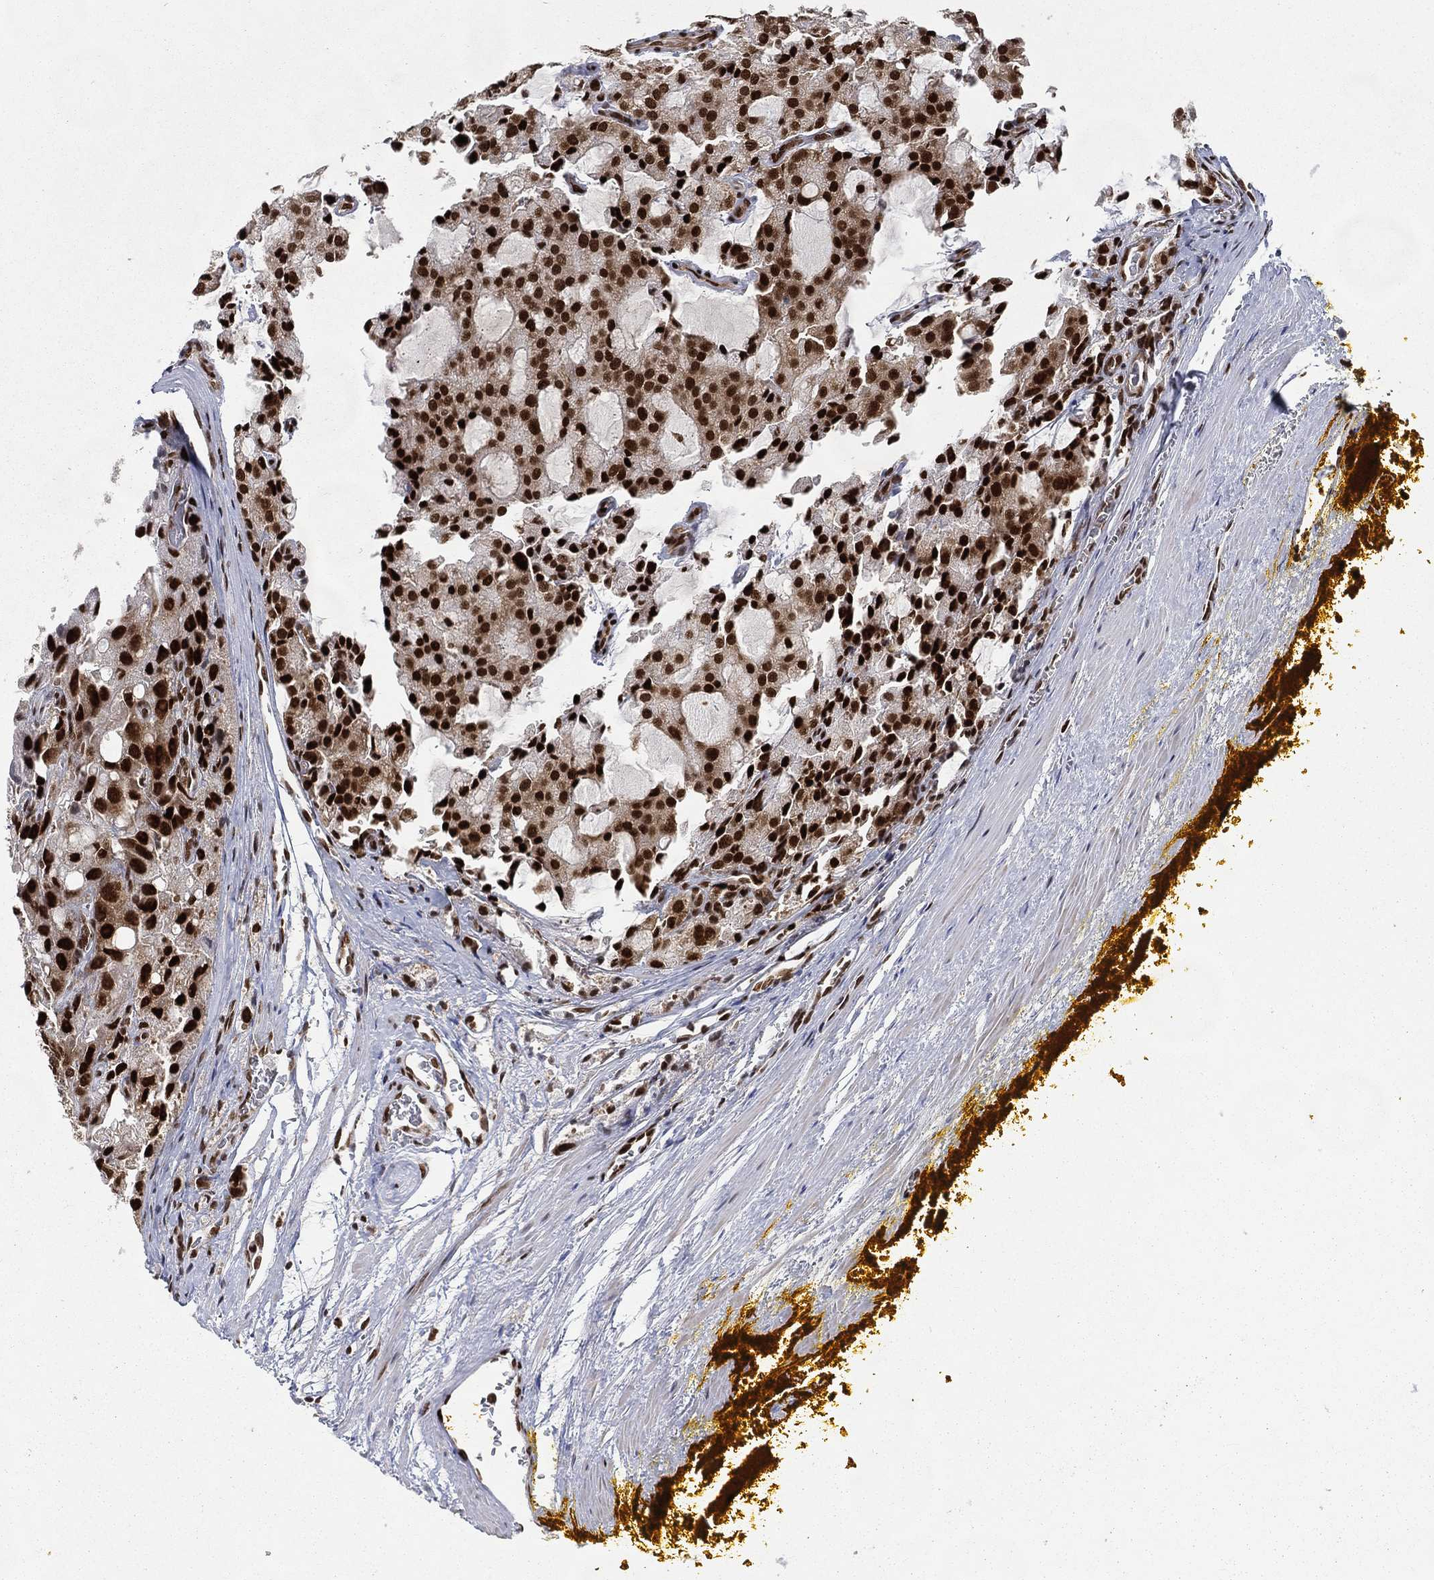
{"staining": {"intensity": "strong", "quantity": ">75%", "location": "nuclear"}, "tissue": "prostate cancer", "cell_type": "Tumor cells", "image_type": "cancer", "snomed": [{"axis": "morphology", "description": "Adenocarcinoma, NOS"}, {"axis": "topography", "description": "Prostate and seminal vesicle, NOS"}, {"axis": "topography", "description": "Prostate"}], "caption": "This image reveals immunohistochemistry (IHC) staining of adenocarcinoma (prostate), with high strong nuclear staining in about >75% of tumor cells.", "gene": "FUBP3", "patient": {"sex": "male", "age": 67}}